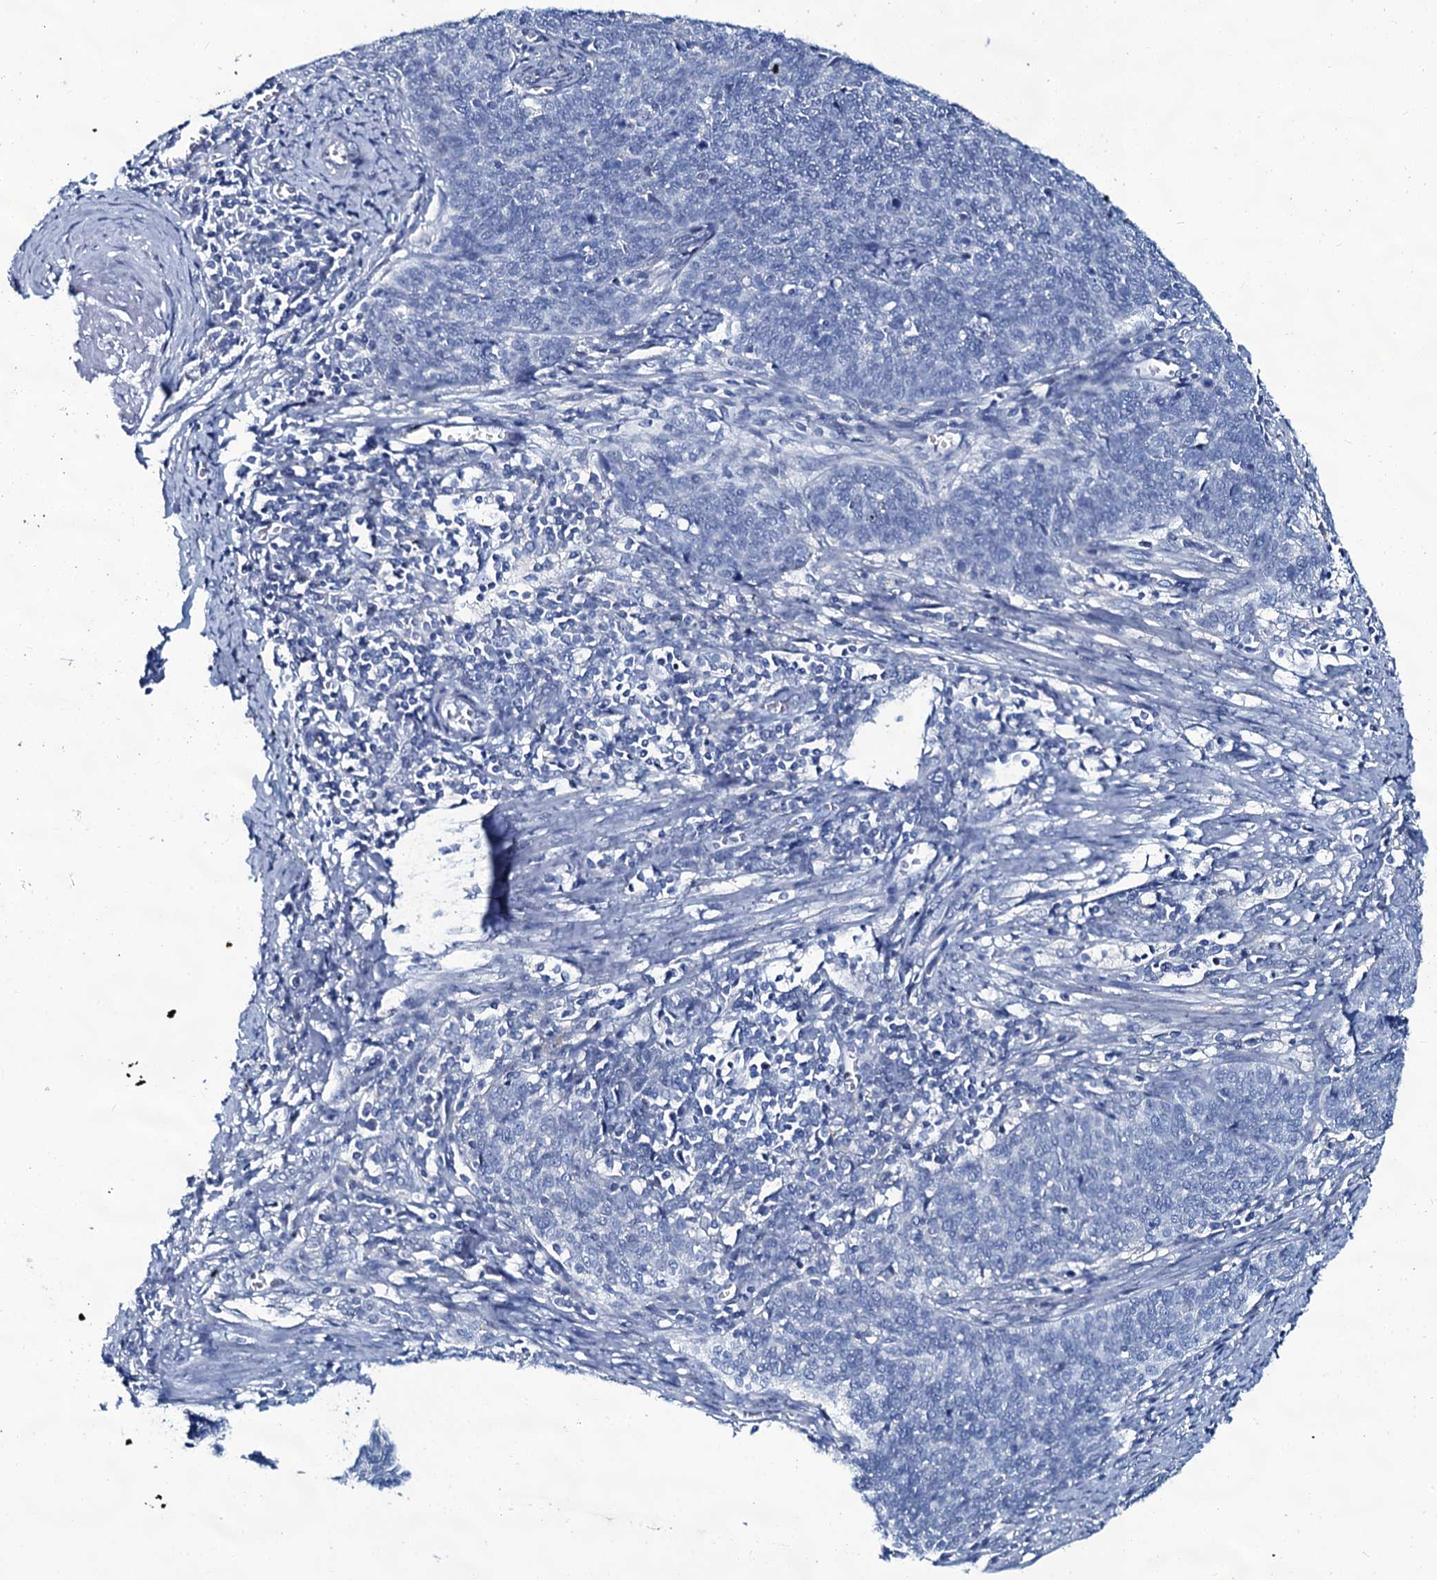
{"staining": {"intensity": "negative", "quantity": "none", "location": "none"}, "tissue": "cervical cancer", "cell_type": "Tumor cells", "image_type": "cancer", "snomed": [{"axis": "morphology", "description": "Squamous cell carcinoma, NOS"}, {"axis": "topography", "description": "Cervix"}], "caption": "Cervical cancer was stained to show a protein in brown. There is no significant positivity in tumor cells.", "gene": "SLC4A7", "patient": {"sex": "female", "age": 39}}